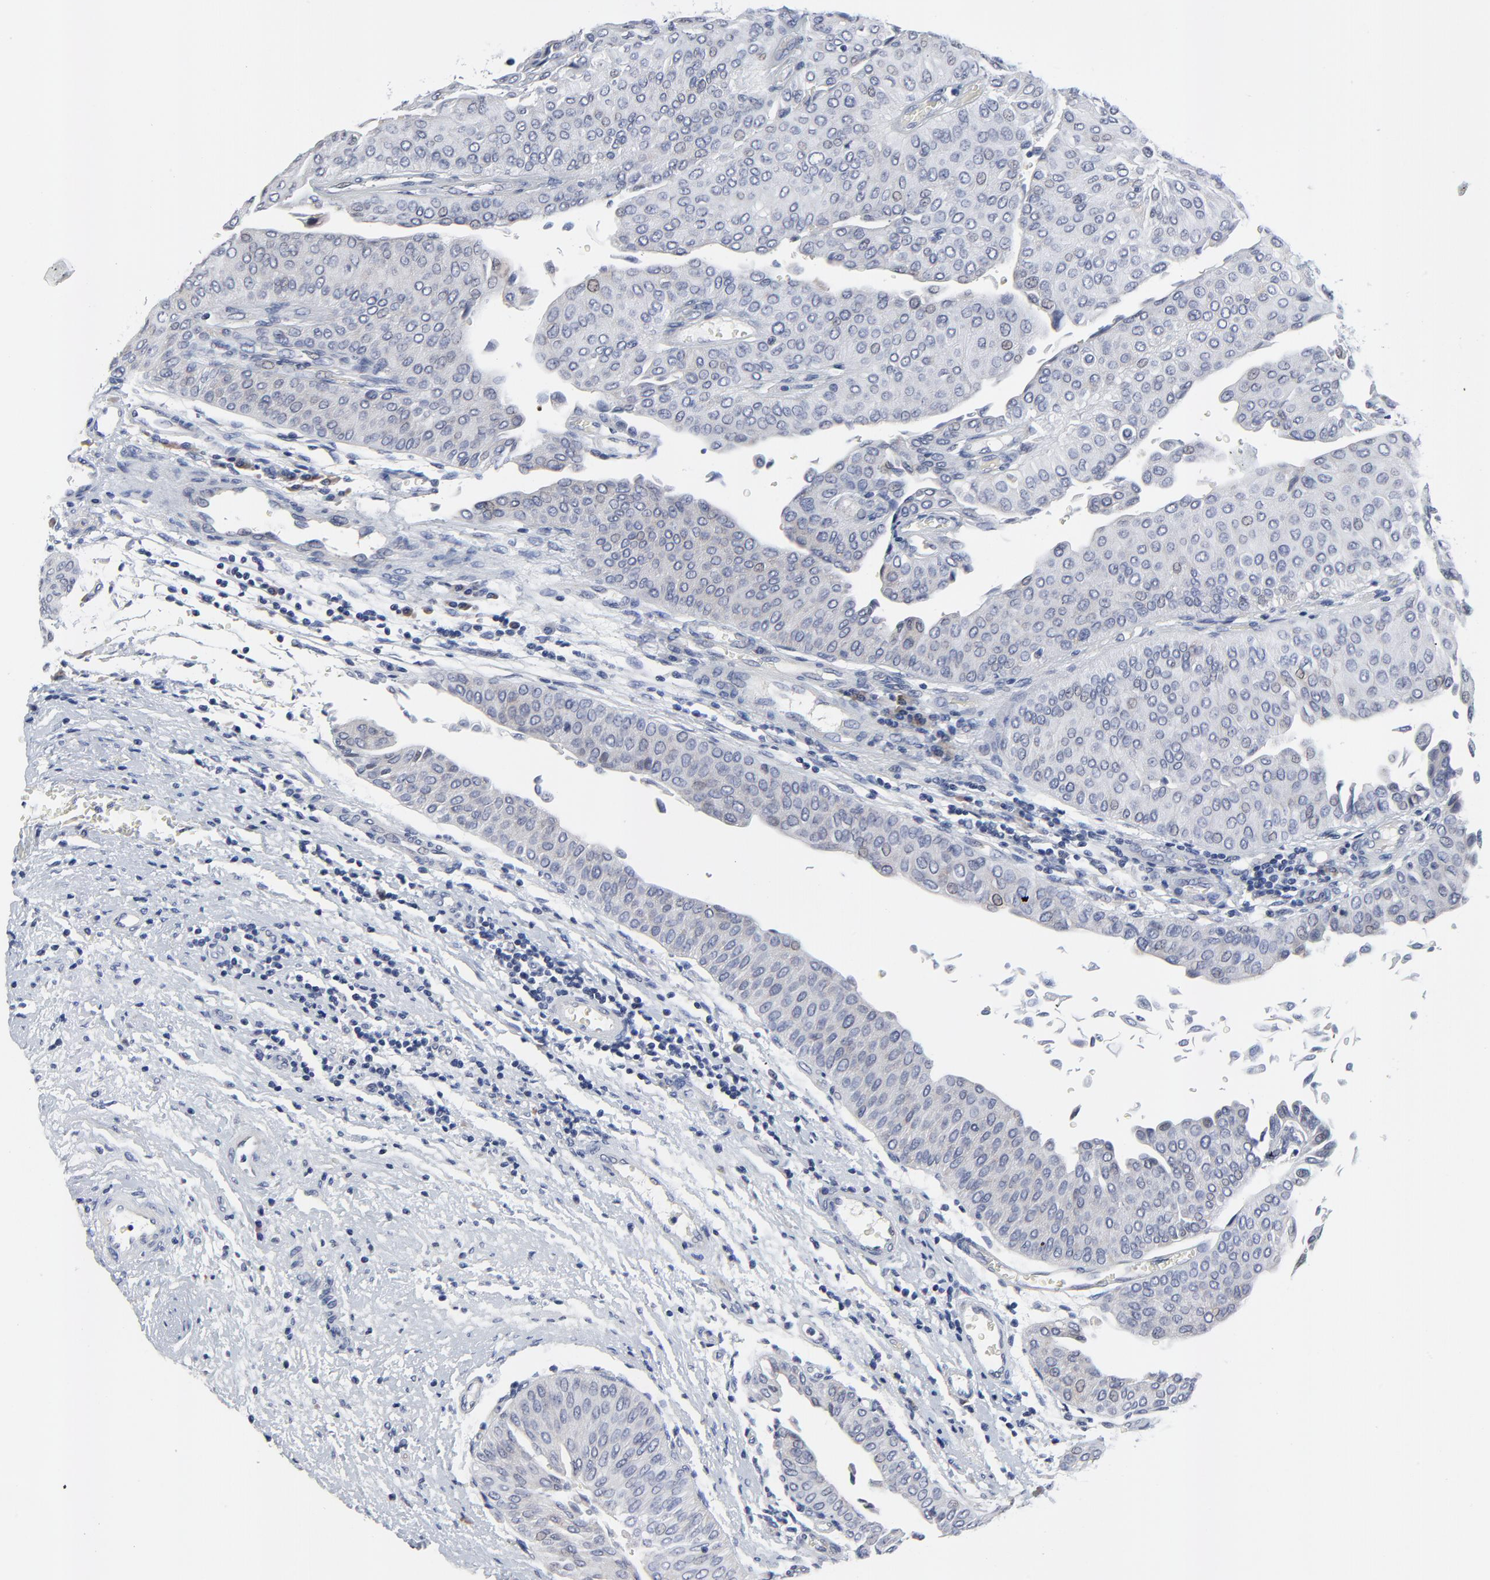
{"staining": {"intensity": "negative", "quantity": "none", "location": "none"}, "tissue": "urothelial cancer", "cell_type": "Tumor cells", "image_type": "cancer", "snomed": [{"axis": "morphology", "description": "Urothelial carcinoma, Low grade"}, {"axis": "topography", "description": "Urinary bladder"}], "caption": "Histopathology image shows no significant protein staining in tumor cells of urothelial carcinoma (low-grade).", "gene": "NLGN3", "patient": {"sex": "male", "age": 64}}